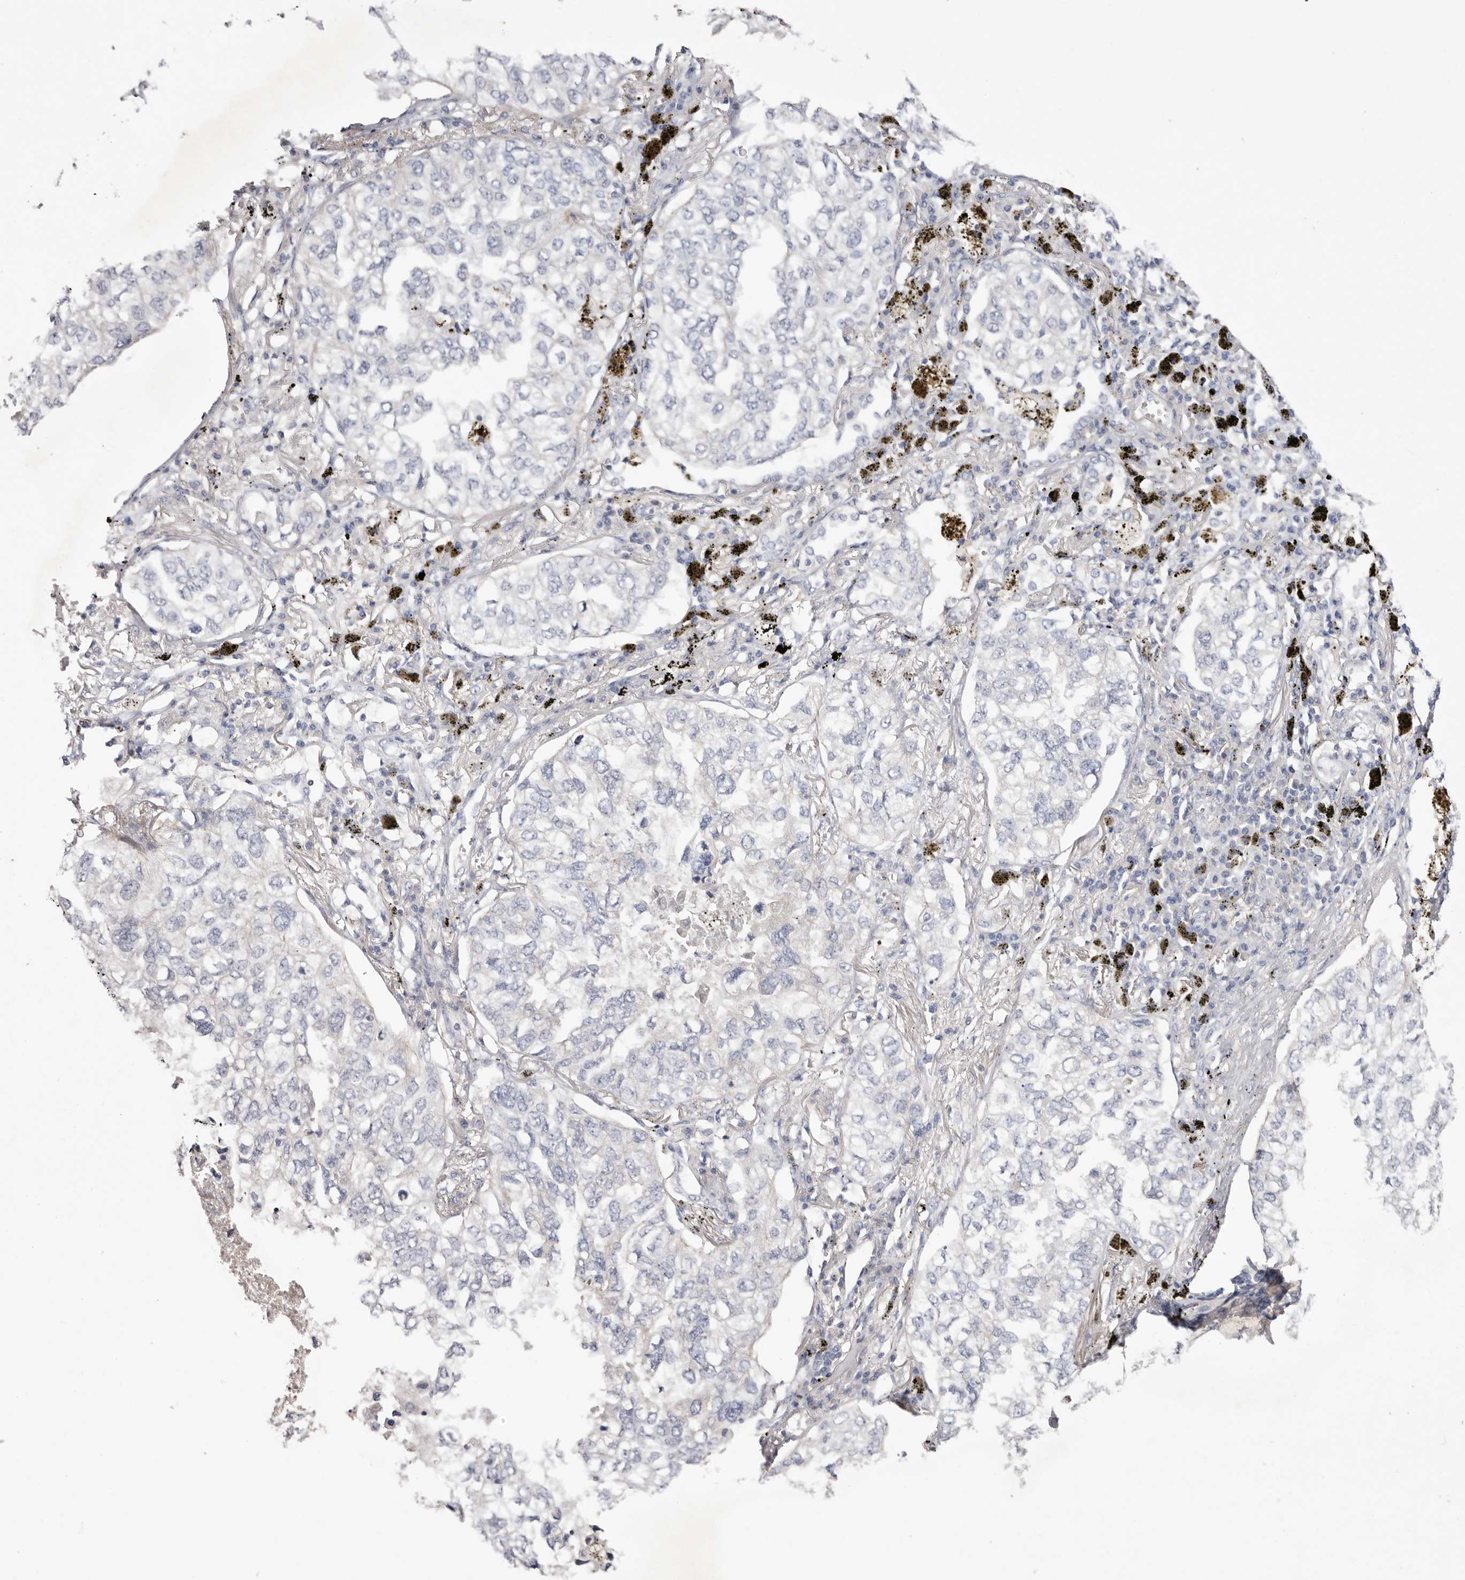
{"staining": {"intensity": "negative", "quantity": "none", "location": "none"}, "tissue": "lung cancer", "cell_type": "Tumor cells", "image_type": "cancer", "snomed": [{"axis": "morphology", "description": "Adenocarcinoma, NOS"}, {"axis": "topography", "description": "Lung"}], "caption": "An image of lung cancer (adenocarcinoma) stained for a protein displays no brown staining in tumor cells.", "gene": "S1PR5", "patient": {"sex": "male", "age": 65}}